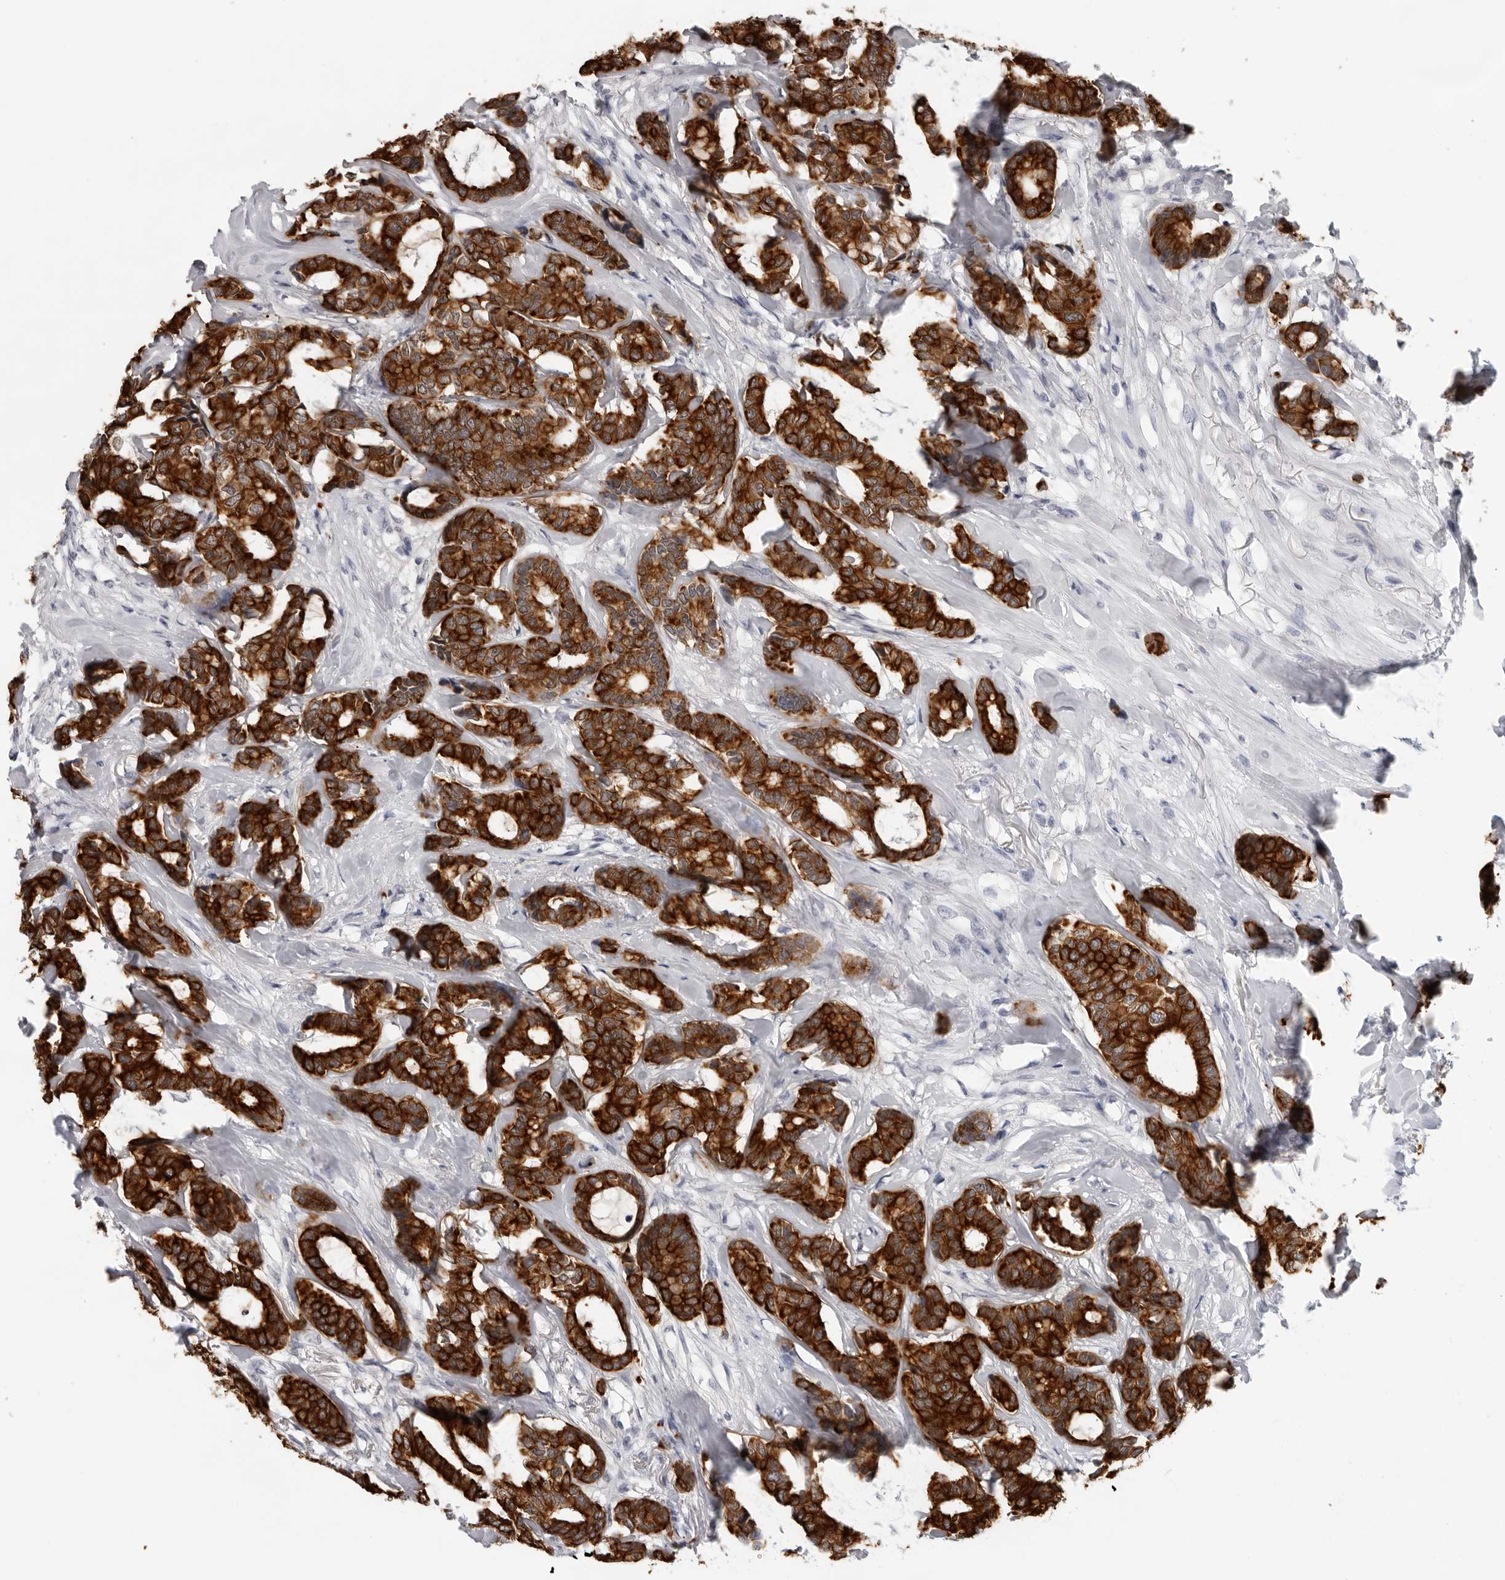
{"staining": {"intensity": "strong", "quantity": ">75%", "location": "cytoplasmic/membranous"}, "tissue": "breast cancer", "cell_type": "Tumor cells", "image_type": "cancer", "snomed": [{"axis": "morphology", "description": "Duct carcinoma"}, {"axis": "topography", "description": "Breast"}], "caption": "IHC photomicrograph of neoplastic tissue: human intraductal carcinoma (breast) stained using immunohistochemistry reveals high levels of strong protein expression localized specifically in the cytoplasmic/membranous of tumor cells, appearing as a cytoplasmic/membranous brown color.", "gene": "CCDC28B", "patient": {"sex": "female", "age": 87}}